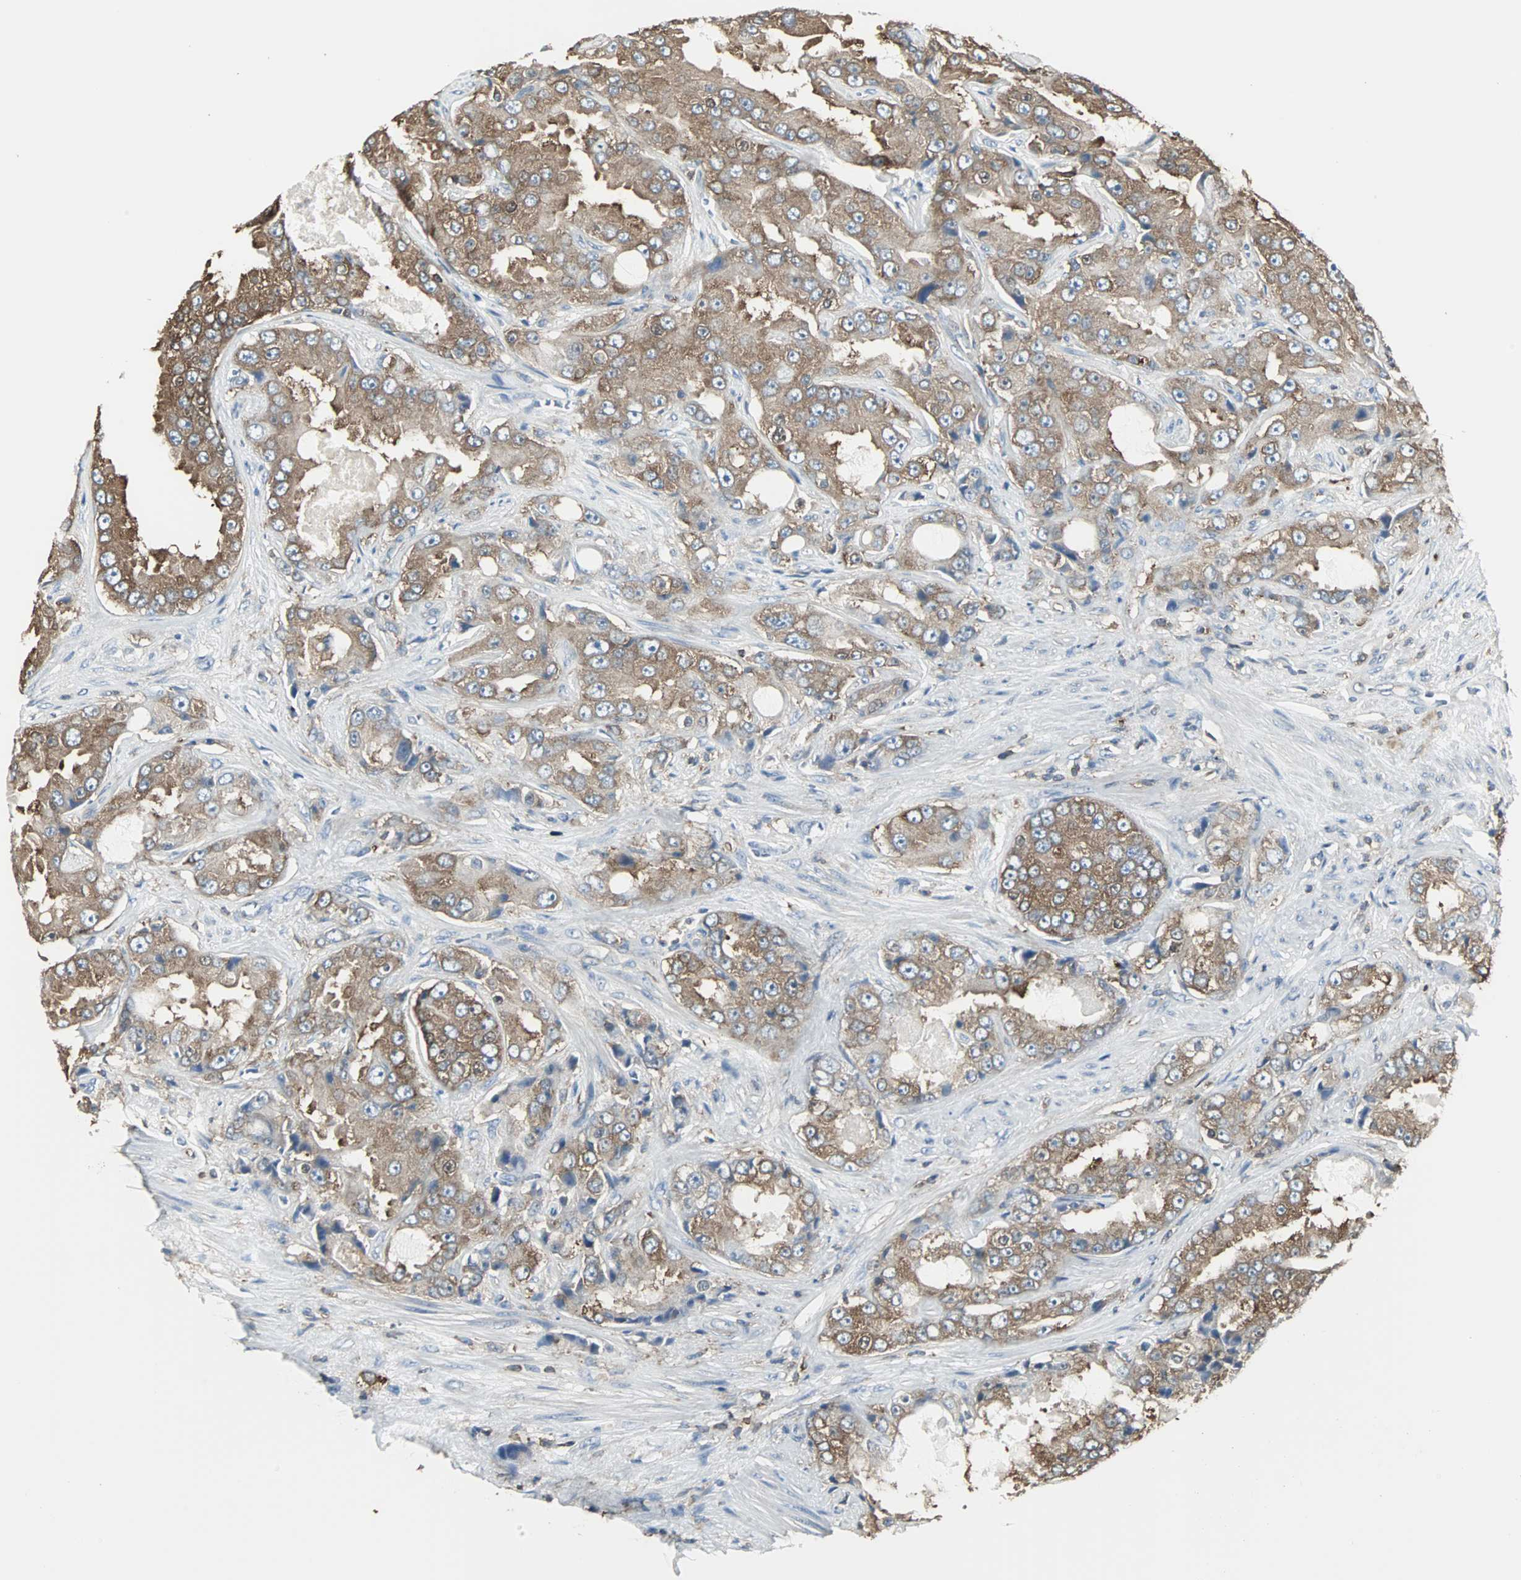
{"staining": {"intensity": "strong", "quantity": ">75%", "location": "cytoplasmic/membranous"}, "tissue": "prostate cancer", "cell_type": "Tumor cells", "image_type": "cancer", "snomed": [{"axis": "morphology", "description": "Adenocarcinoma, High grade"}, {"axis": "topography", "description": "Prostate"}], "caption": "Prostate cancer stained for a protein exhibits strong cytoplasmic/membranous positivity in tumor cells.", "gene": "LRRFIP1", "patient": {"sex": "male", "age": 73}}